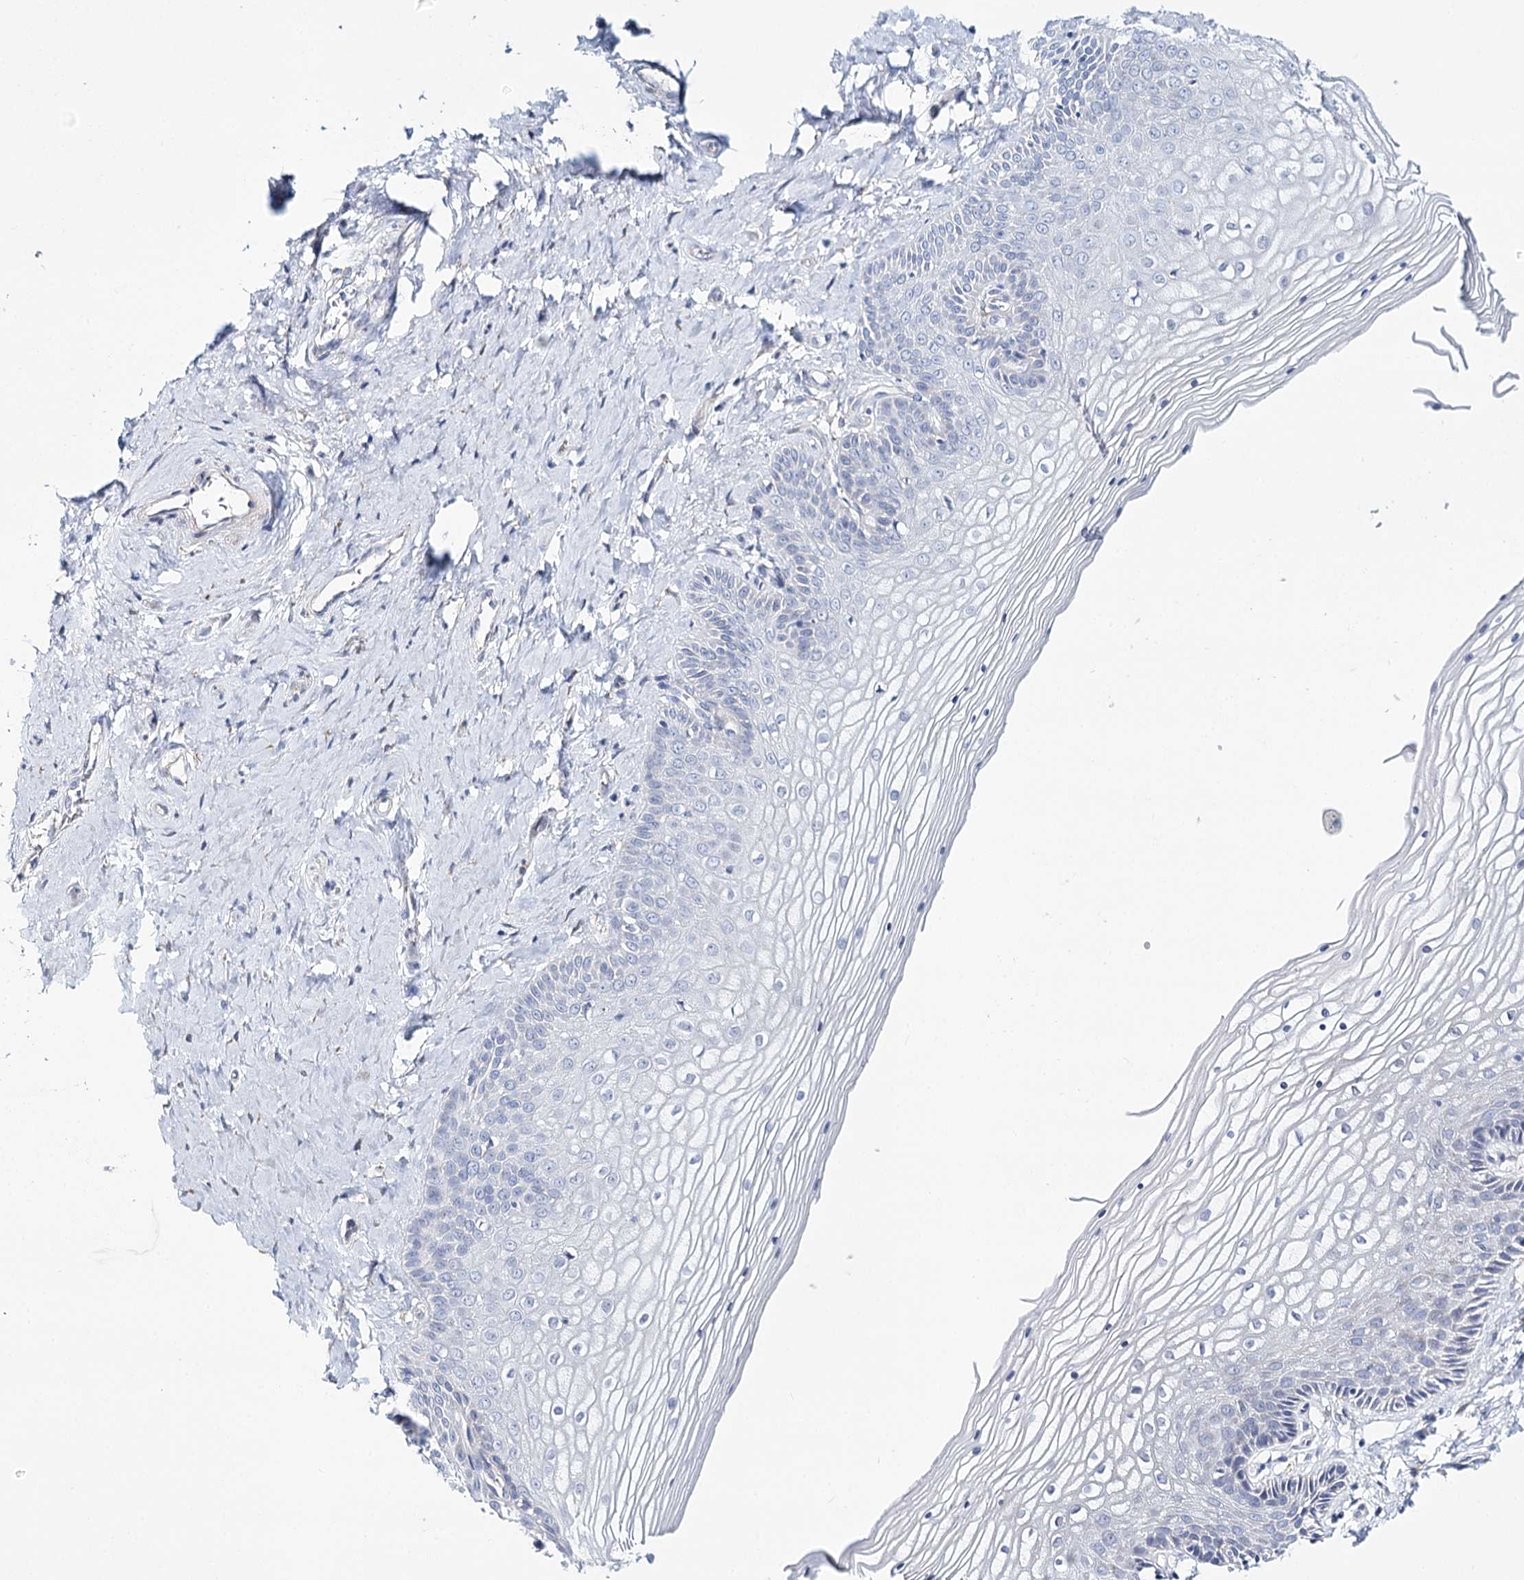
{"staining": {"intensity": "negative", "quantity": "none", "location": "none"}, "tissue": "vagina", "cell_type": "Squamous epithelial cells", "image_type": "normal", "snomed": [{"axis": "morphology", "description": "Normal tissue, NOS"}, {"axis": "topography", "description": "Vagina"}, {"axis": "topography", "description": "Cervix"}], "caption": "Squamous epithelial cells show no significant positivity in benign vagina. Brightfield microscopy of IHC stained with DAB (brown) and hematoxylin (blue), captured at high magnification.", "gene": "TEX12", "patient": {"sex": "female", "age": 40}}